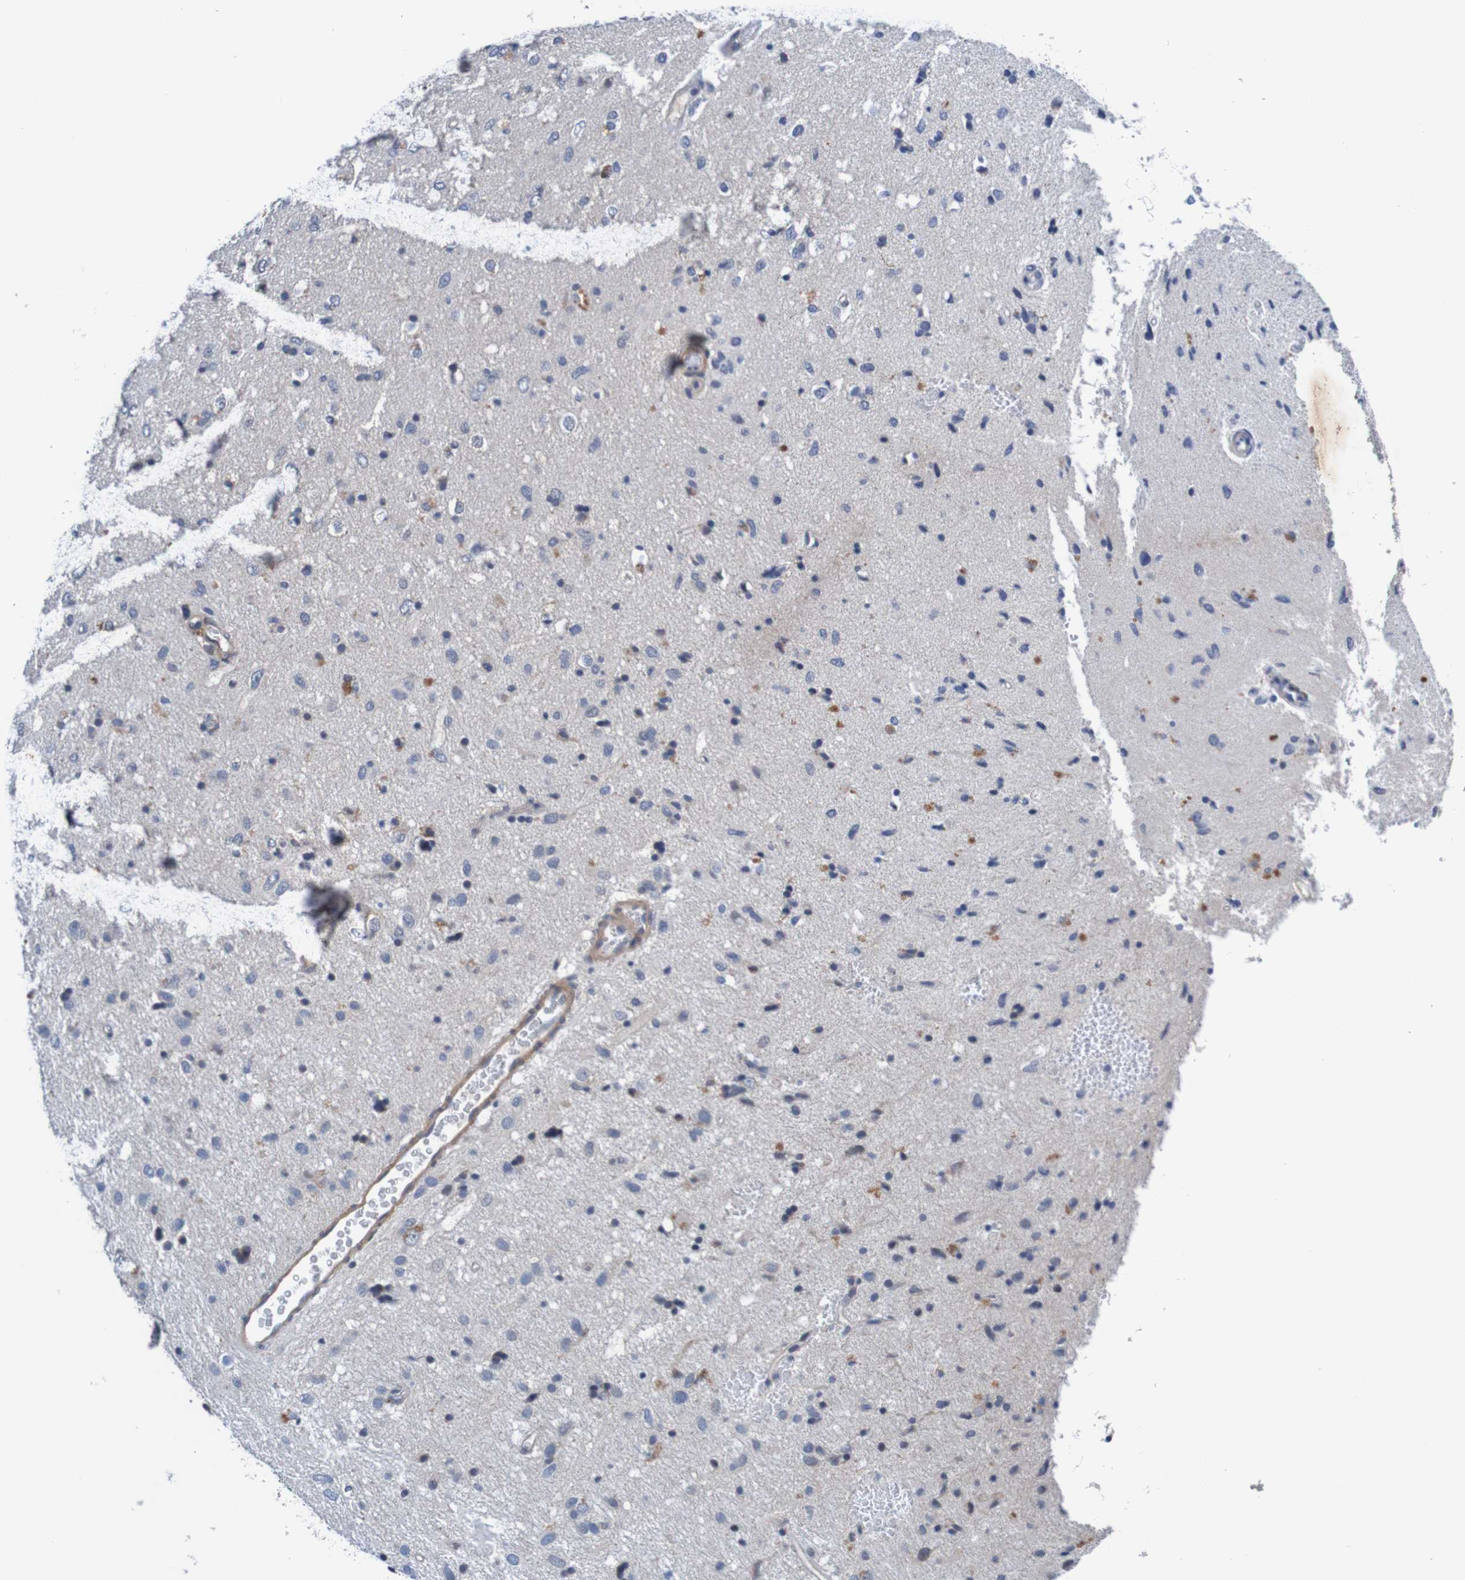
{"staining": {"intensity": "negative", "quantity": "none", "location": "none"}, "tissue": "glioma", "cell_type": "Tumor cells", "image_type": "cancer", "snomed": [{"axis": "morphology", "description": "Glioma, malignant, Low grade"}, {"axis": "topography", "description": "Brain"}], "caption": "High power microscopy image of an immunohistochemistry micrograph of glioma, revealing no significant positivity in tumor cells.", "gene": "CPED1", "patient": {"sex": "male", "age": 77}}